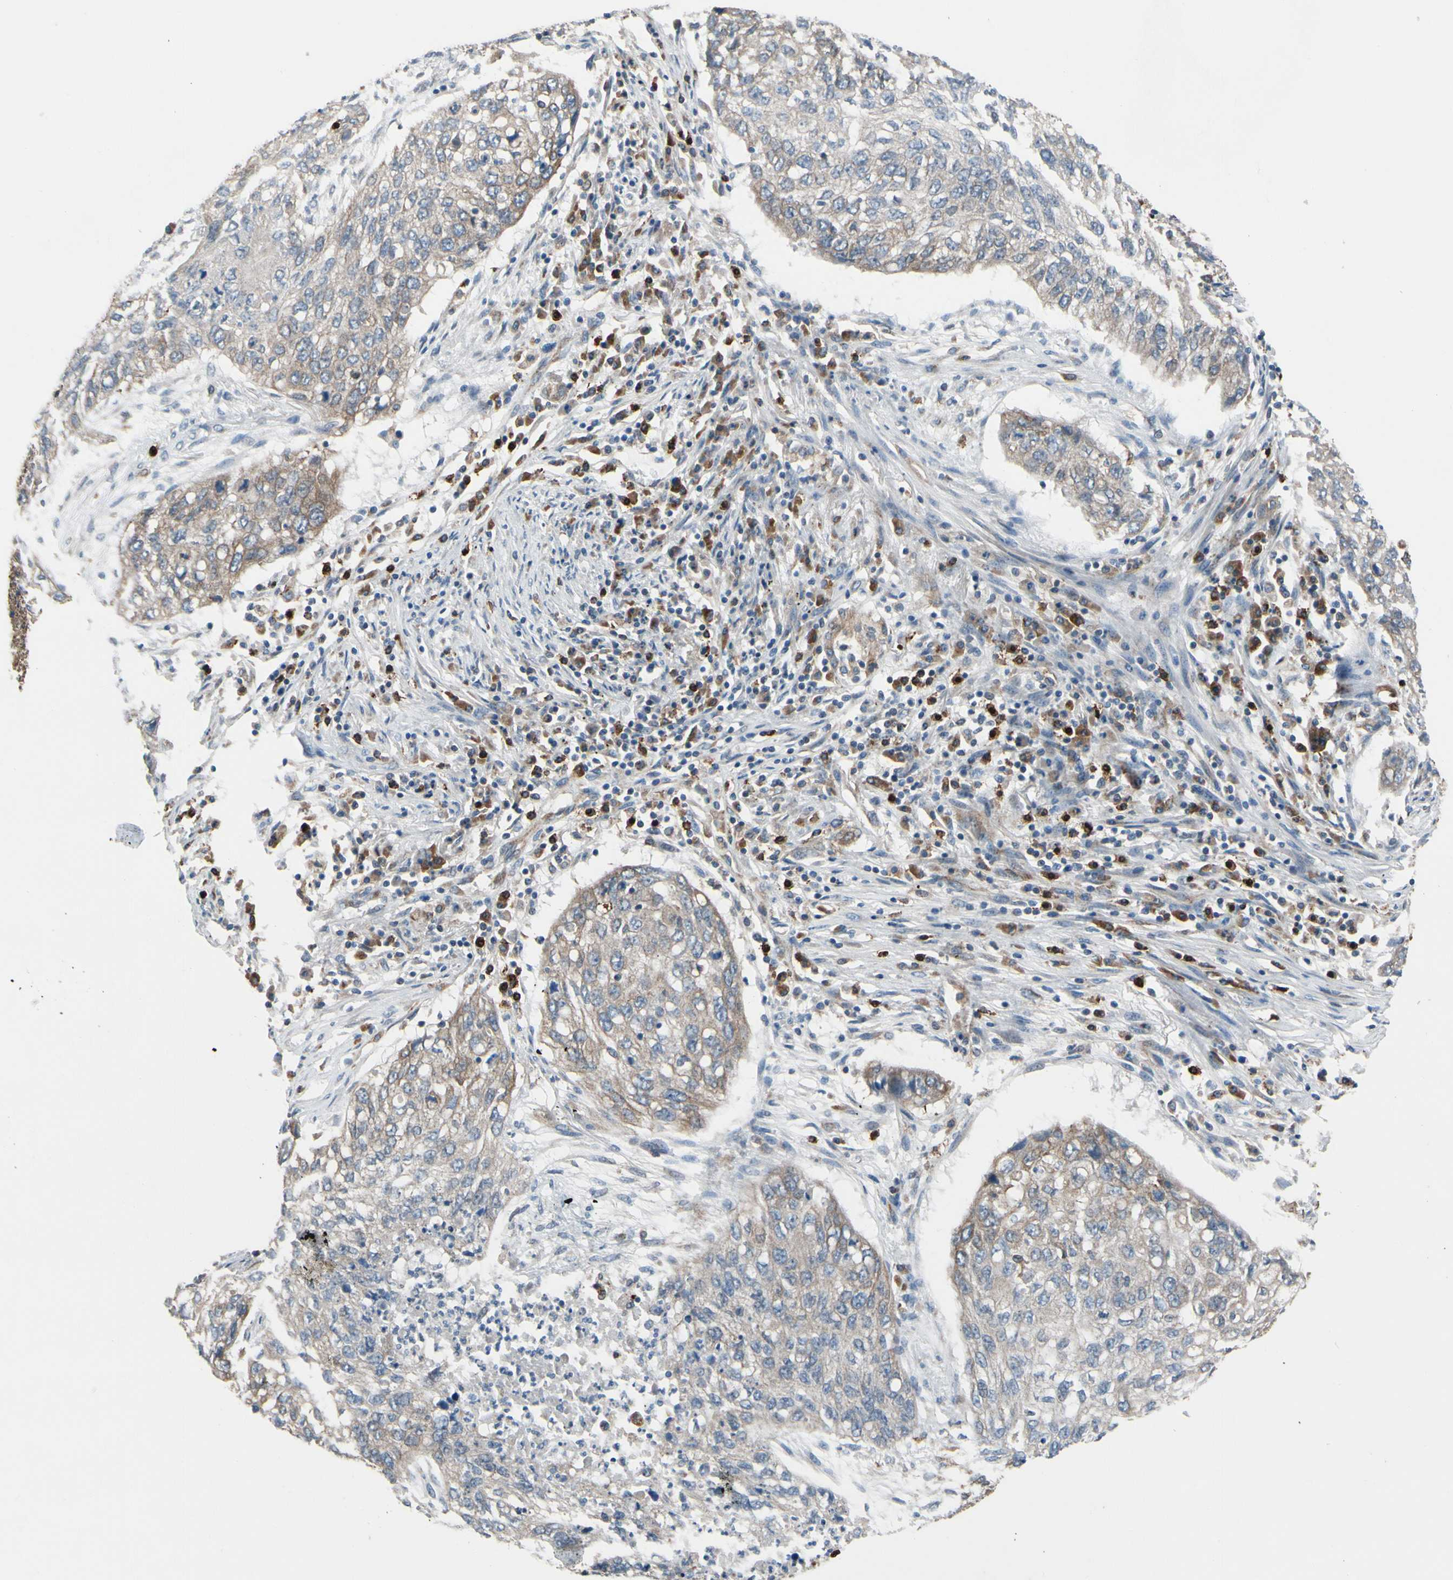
{"staining": {"intensity": "weak", "quantity": ">75%", "location": "cytoplasmic/membranous"}, "tissue": "lung cancer", "cell_type": "Tumor cells", "image_type": "cancer", "snomed": [{"axis": "morphology", "description": "Squamous cell carcinoma, NOS"}, {"axis": "topography", "description": "Lung"}], "caption": "Immunohistochemistry image of human lung squamous cell carcinoma stained for a protein (brown), which exhibits low levels of weak cytoplasmic/membranous staining in about >75% of tumor cells.", "gene": "CLCC1", "patient": {"sex": "female", "age": 63}}